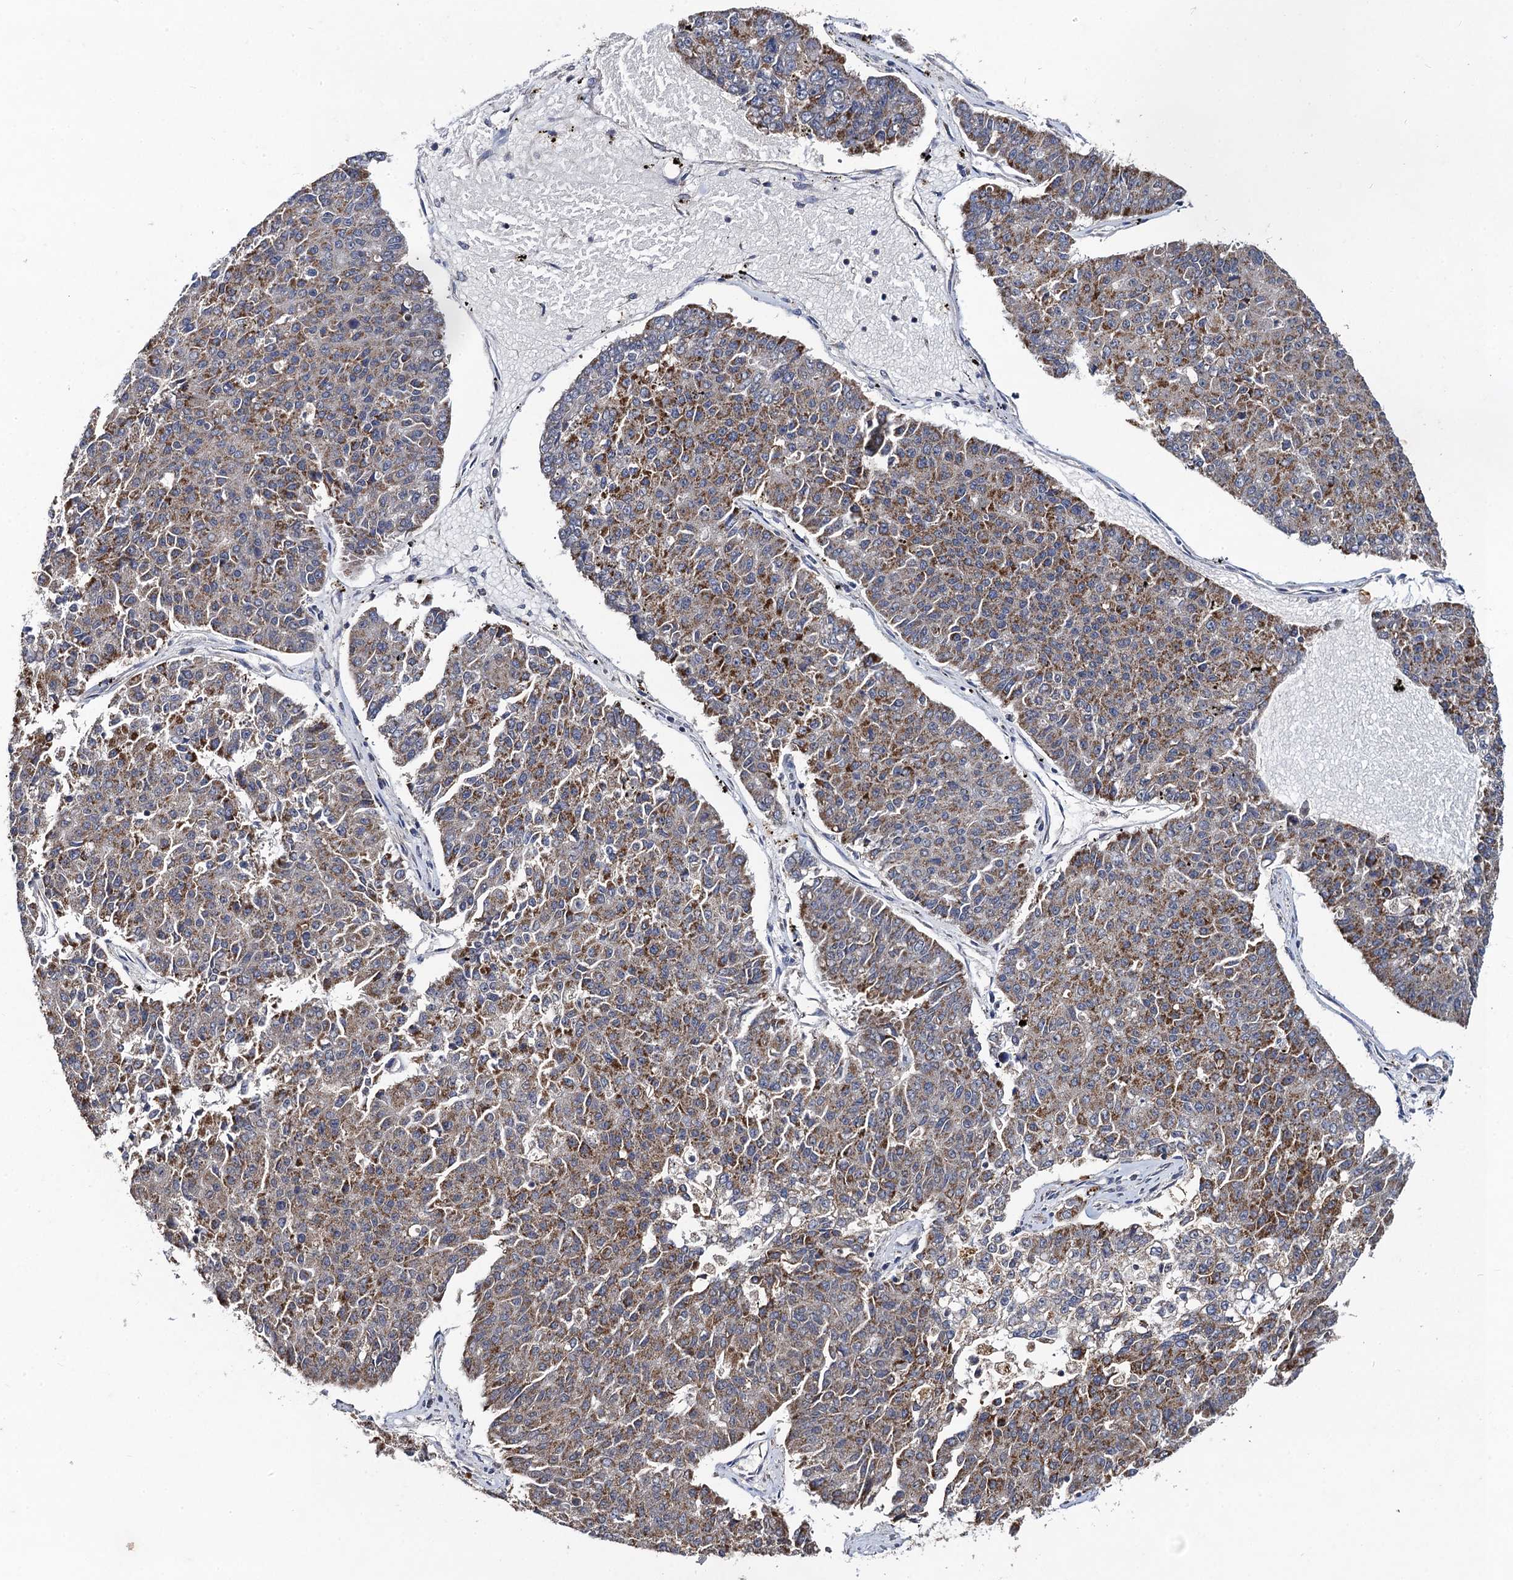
{"staining": {"intensity": "moderate", "quantity": "25%-75%", "location": "cytoplasmic/membranous"}, "tissue": "pancreatic cancer", "cell_type": "Tumor cells", "image_type": "cancer", "snomed": [{"axis": "morphology", "description": "Adenocarcinoma, NOS"}, {"axis": "topography", "description": "Pancreas"}], "caption": "Approximately 25%-75% of tumor cells in human adenocarcinoma (pancreatic) demonstrate moderate cytoplasmic/membranous protein expression as visualized by brown immunohistochemical staining.", "gene": "VPS37D", "patient": {"sex": "male", "age": 50}}